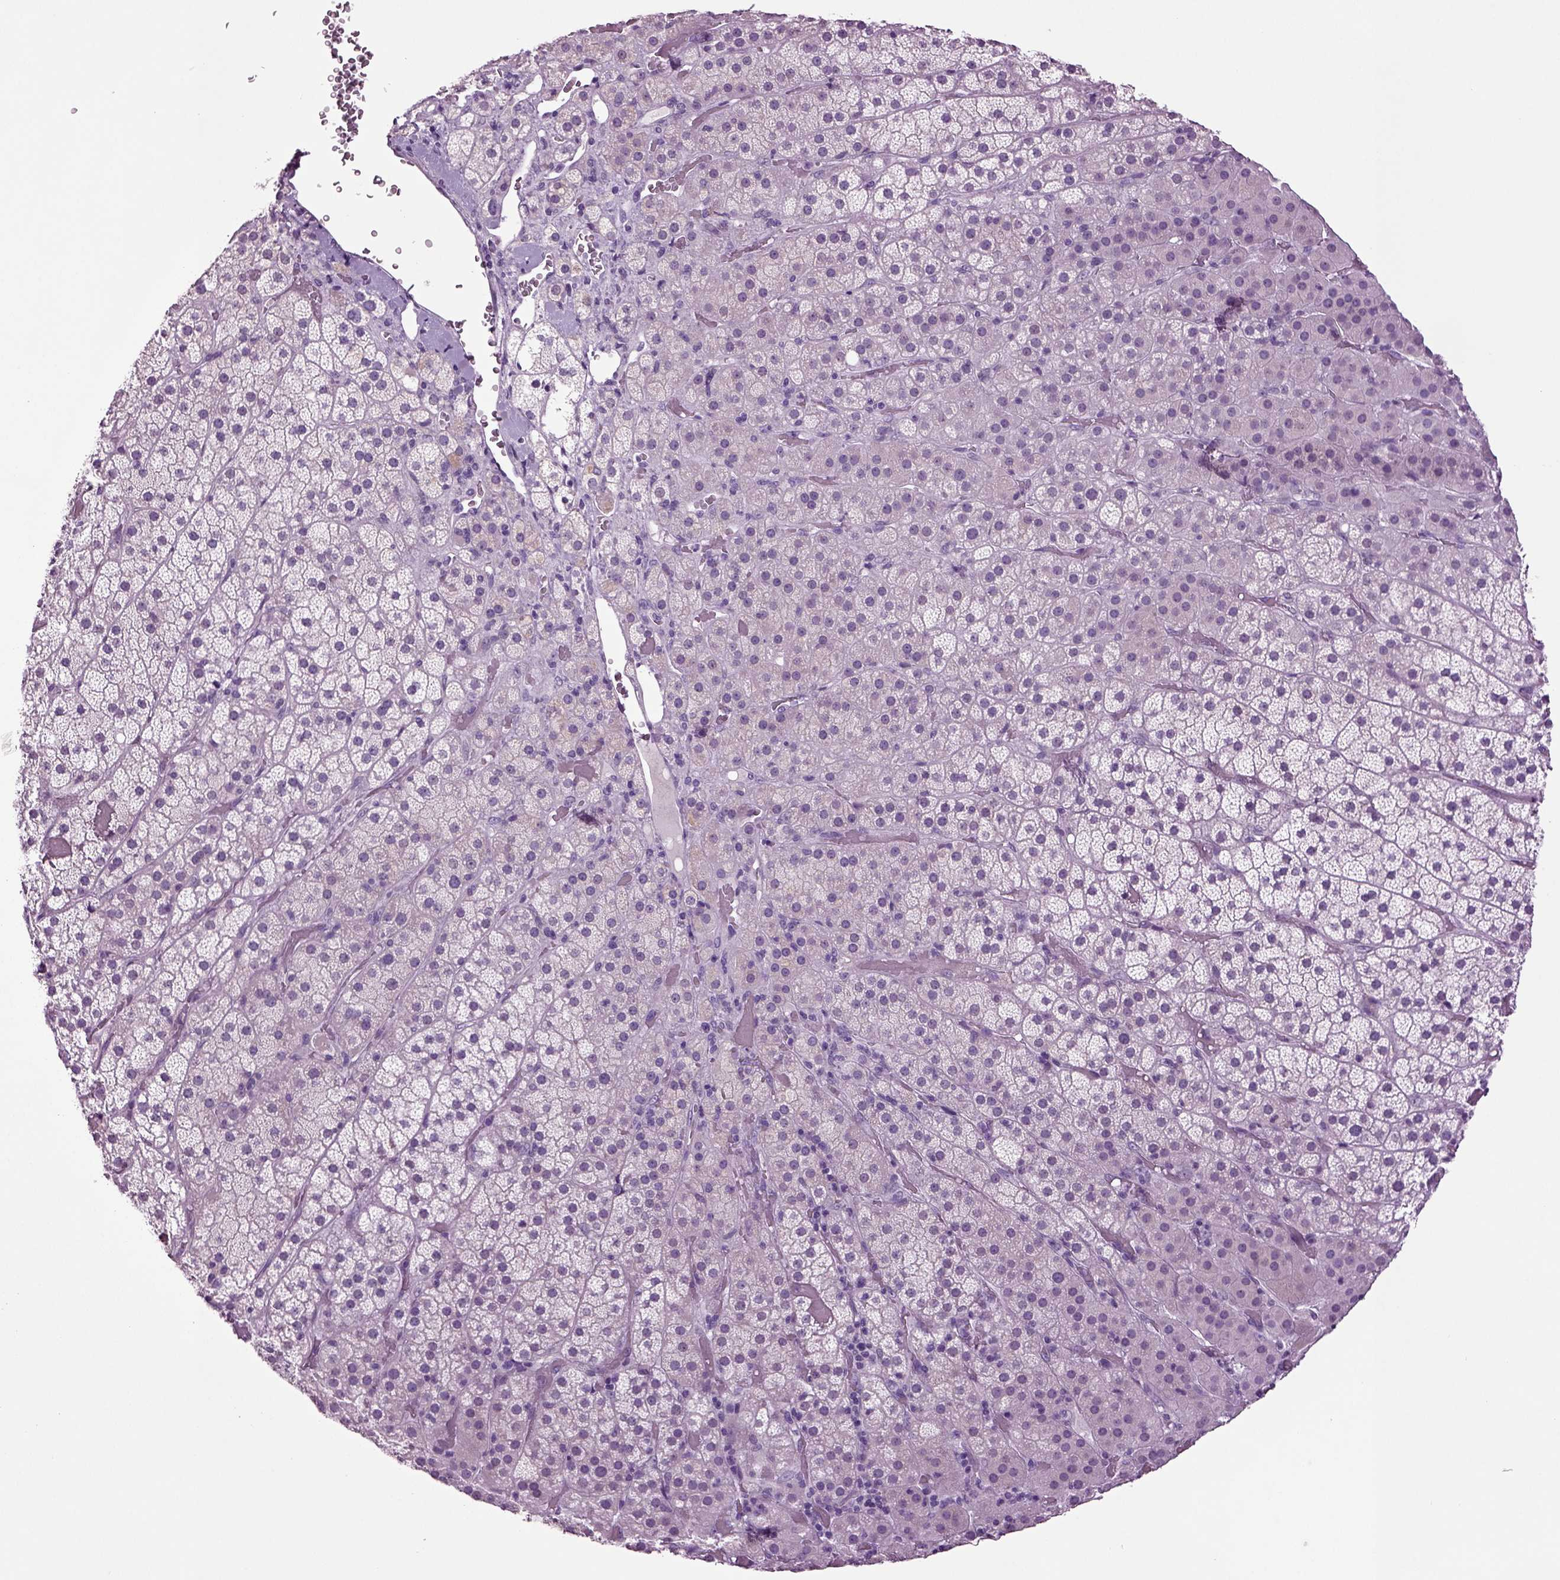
{"staining": {"intensity": "weak", "quantity": "<25%", "location": "cytoplasmic/membranous"}, "tissue": "adrenal gland", "cell_type": "Glandular cells", "image_type": "normal", "snomed": [{"axis": "morphology", "description": "Normal tissue, NOS"}, {"axis": "topography", "description": "Adrenal gland"}], "caption": "A high-resolution photomicrograph shows immunohistochemistry staining of normal adrenal gland, which shows no significant staining in glandular cells.", "gene": "SLC17A6", "patient": {"sex": "male", "age": 57}}